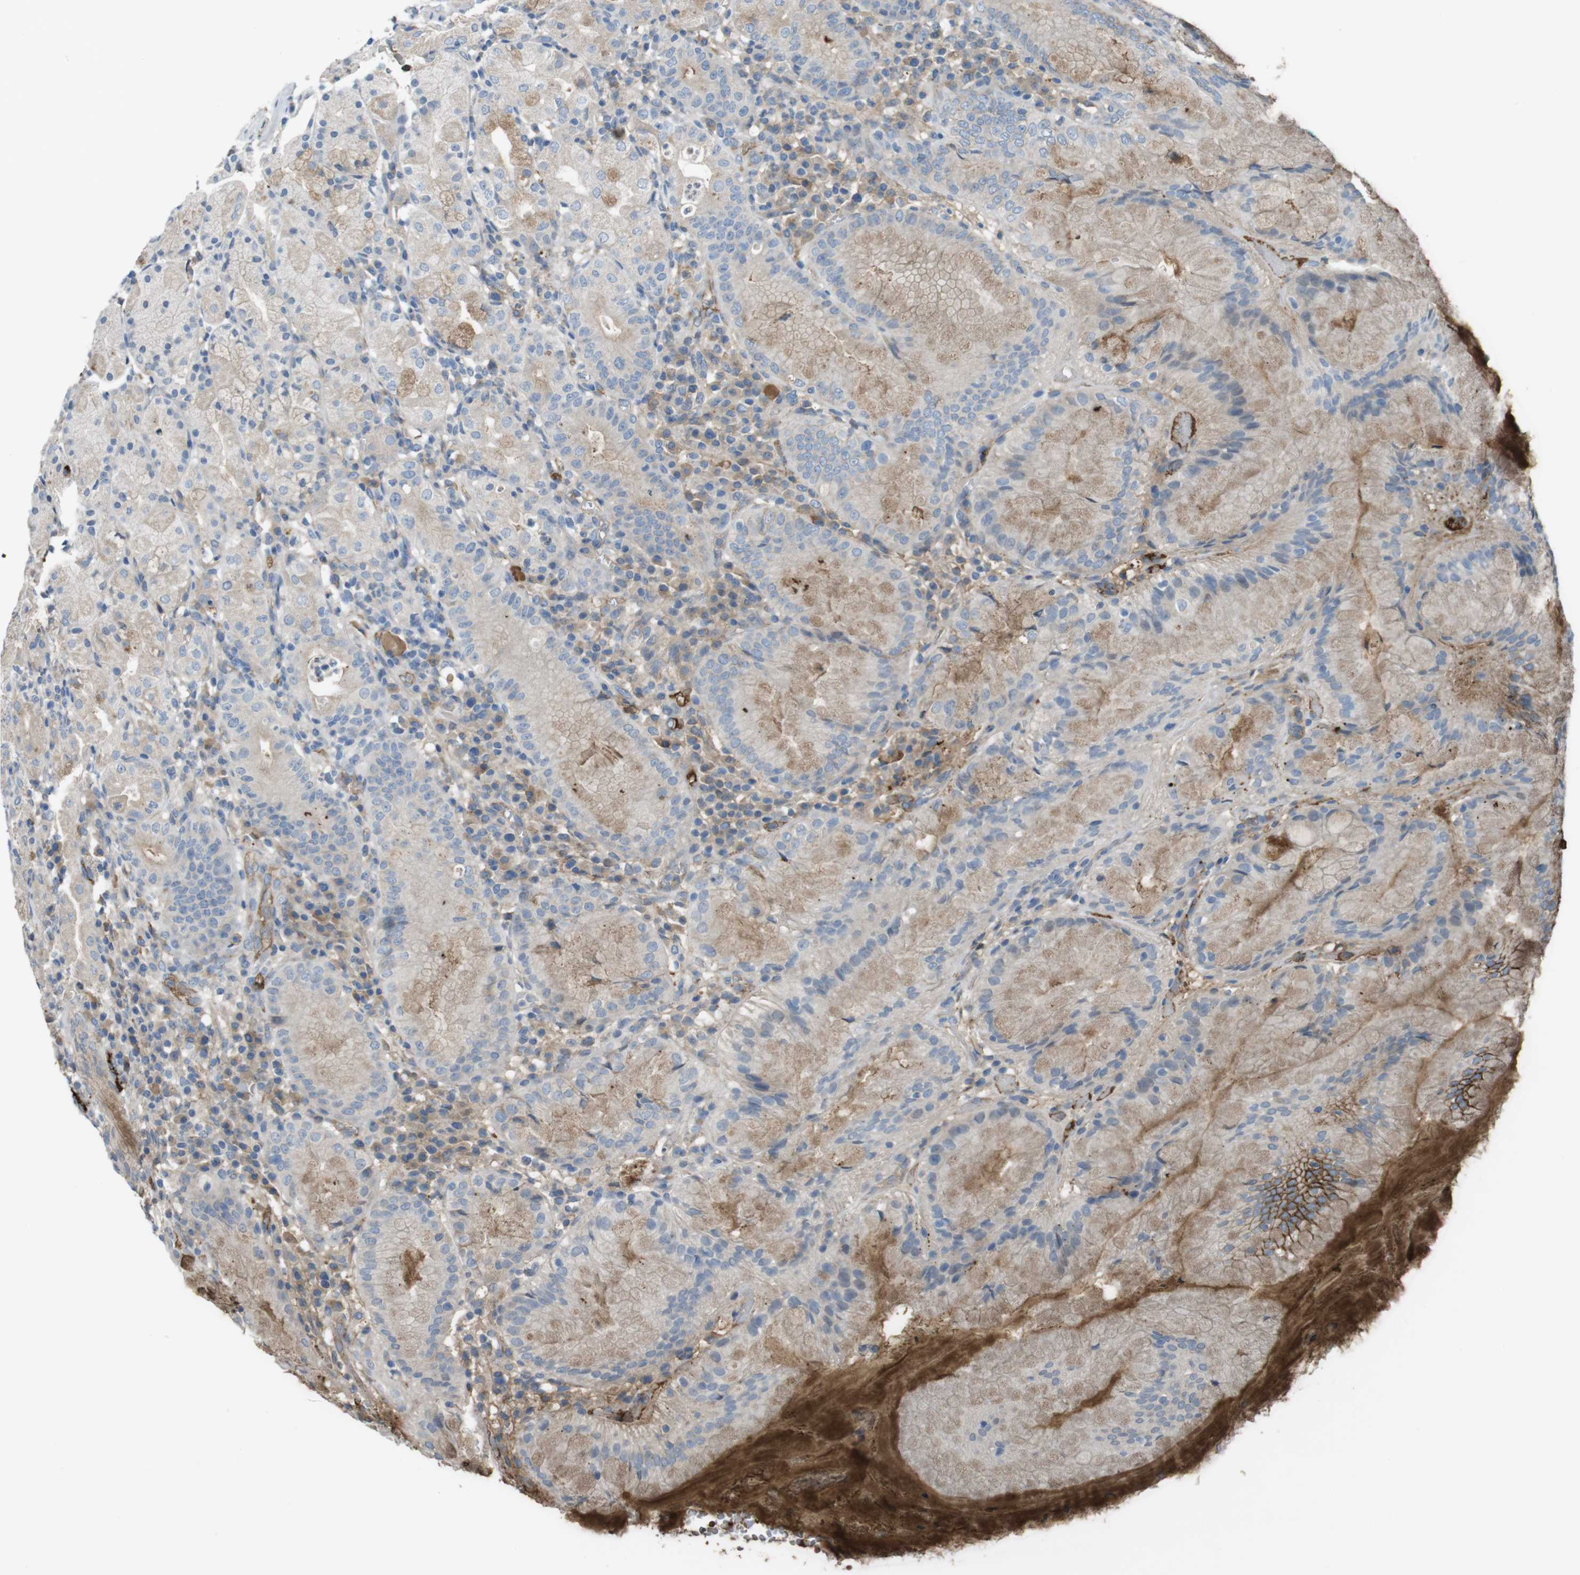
{"staining": {"intensity": "moderate", "quantity": "<25%", "location": "cytoplasmic/membranous"}, "tissue": "stomach", "cell_type": "Glandular cells", "image_type": "normal", "snomed": [{"axis": "morphology", "description": "Normal tissue, NOS"}, {"axis": "topography", "description": "Stomach"}, {"axis": "topography", "description": "Stomach, lower"}], "caption": "Immunohistochemistry (IHC) (DAB) staining of unremarkable stomach demonstrates moderate cytoplasmic/membranous protein positivity in approximately <25% of glandular cells.", "gene": "LTBP4", "patient": {"sex": "female", "age": 75}}